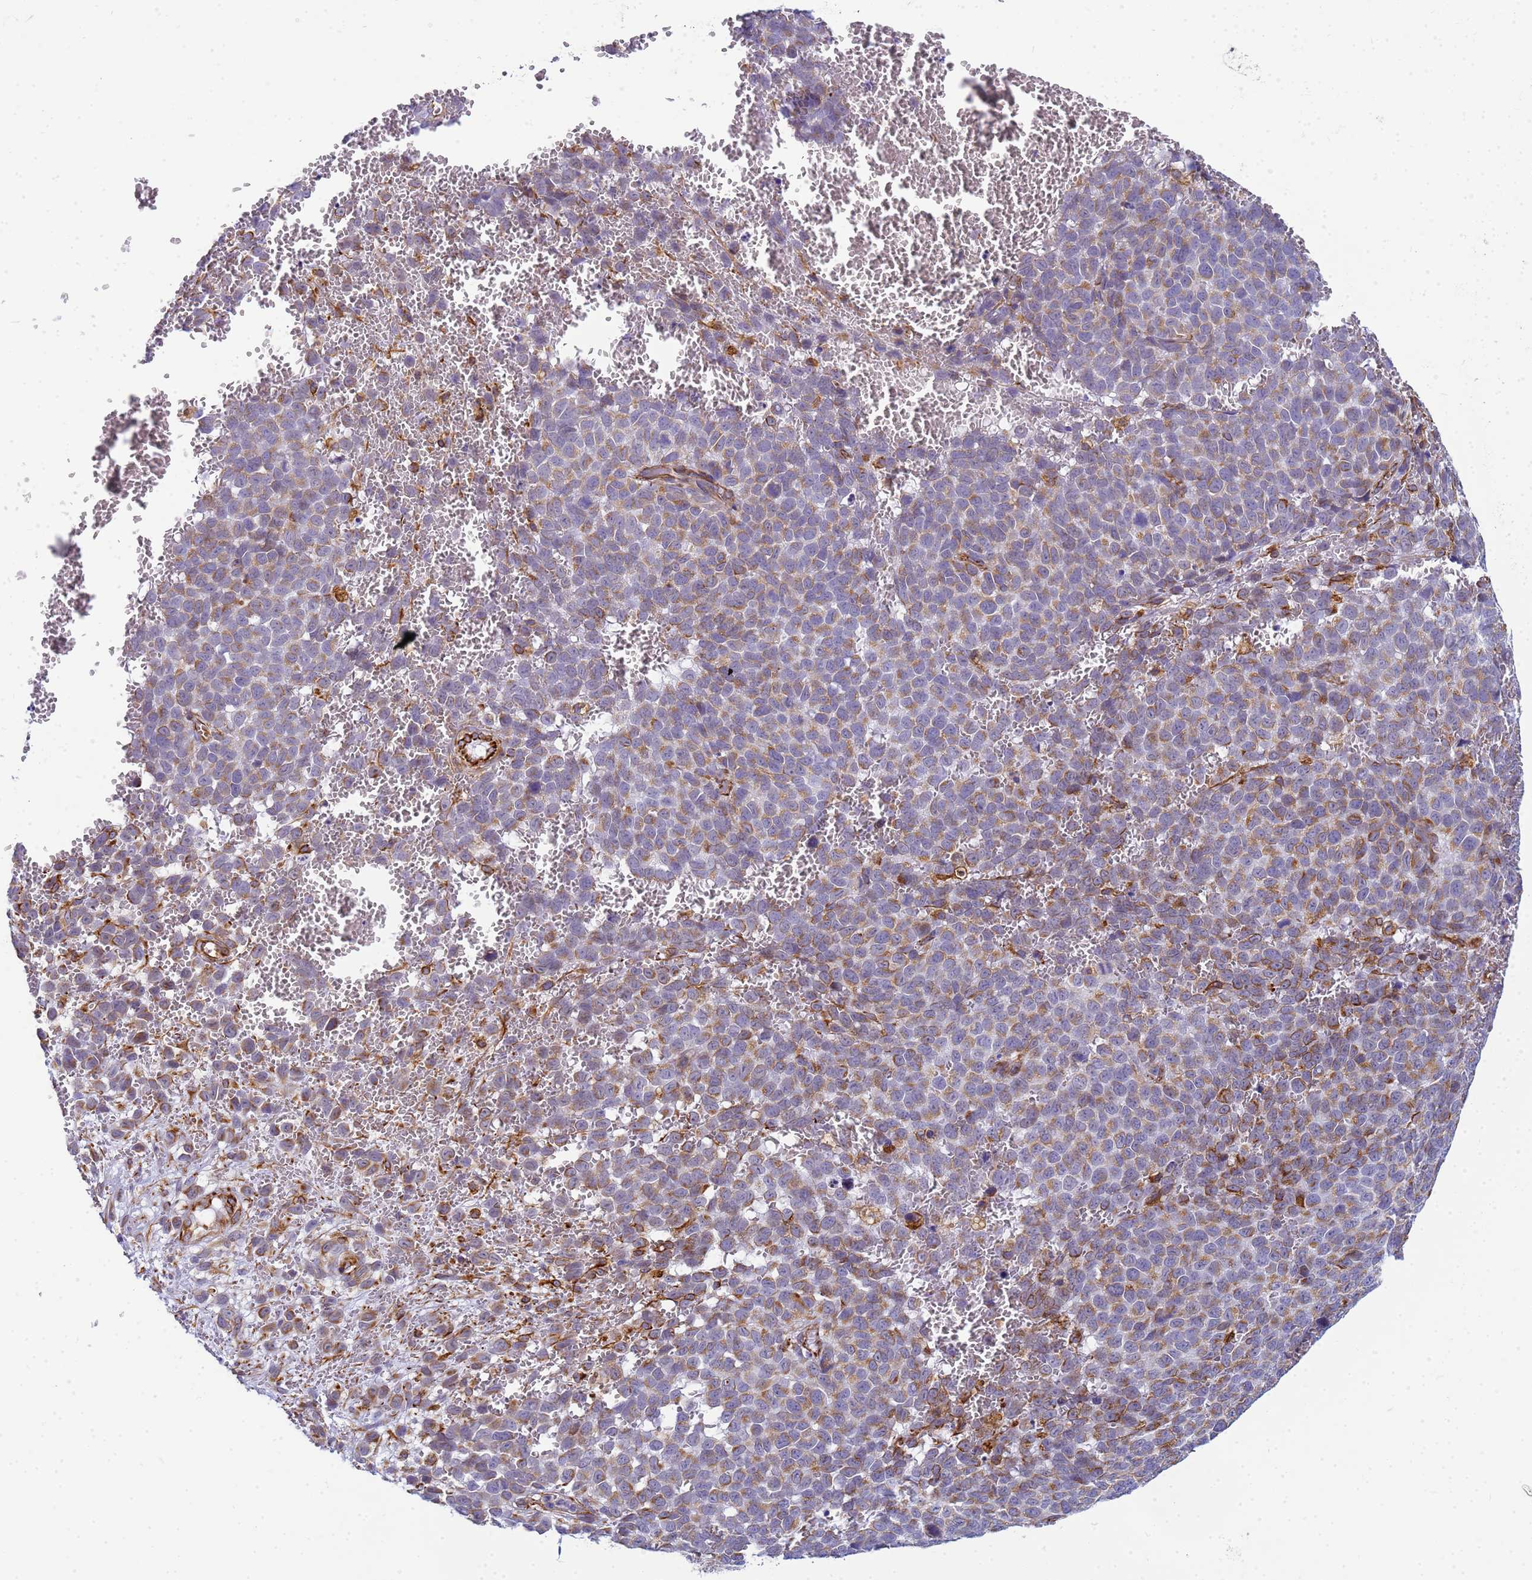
{"staining": {"intensity": "moderate", "quantity": ">75%", "location": "cytoplasmic/membranous"}, "tissue": "melanoma", "cell_type": "Tumor cells", "image_type": "cancer", "snomed": [{"axis": "morphology", "description": "Malignant melanoma, NOS"}, {"axis": "topography", "description": "Nose, NOS"}], "caption": "Moderate cytoplasmic/membranous positivity is present in about >75% of tumor cells in malignant melanoma.", "gene": "UBXN2B", "patient": {"sex": "female", "age": 48}}